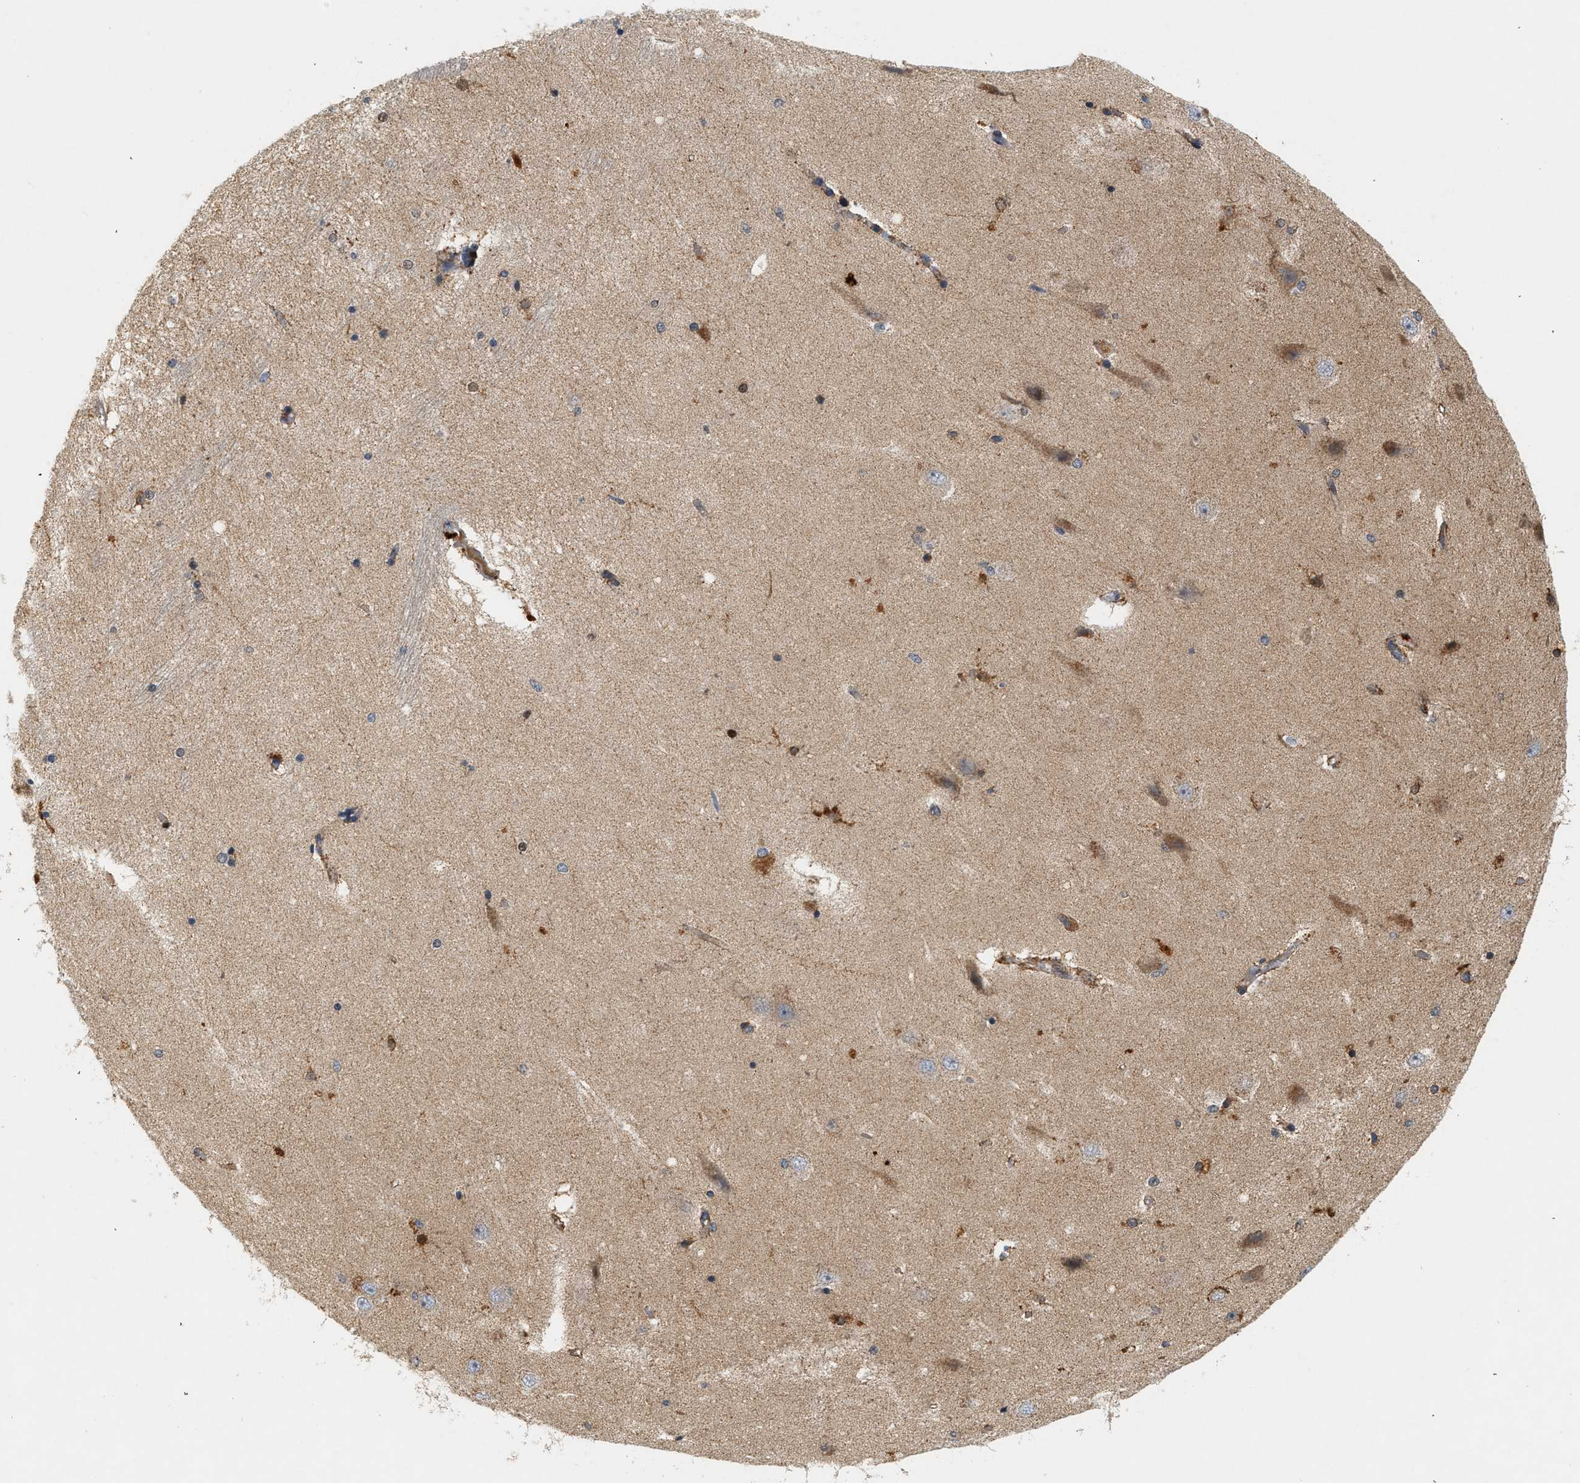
{"staining": {"intensity": "strong", "quantity": "<25%", "location": "cytoplasmic/membranous"}, "tissue": "hippocampus", "cell_type": "Glial cells", "image_type": "normal", "snomed": [{"axis": "morphology", "description": "Normal tissue, NOS"}, {"axis": "topography", "description": "Hippocampus"}], "caption": "A high-resolution photomicrograph shows IHC staining of unremarkable hippocampus, which exhibits strong cytoplasmic/membranous positivity in about <25% of glial cells.", "gene": "MCU", "patient": {"sex": "female", "age": 54}}